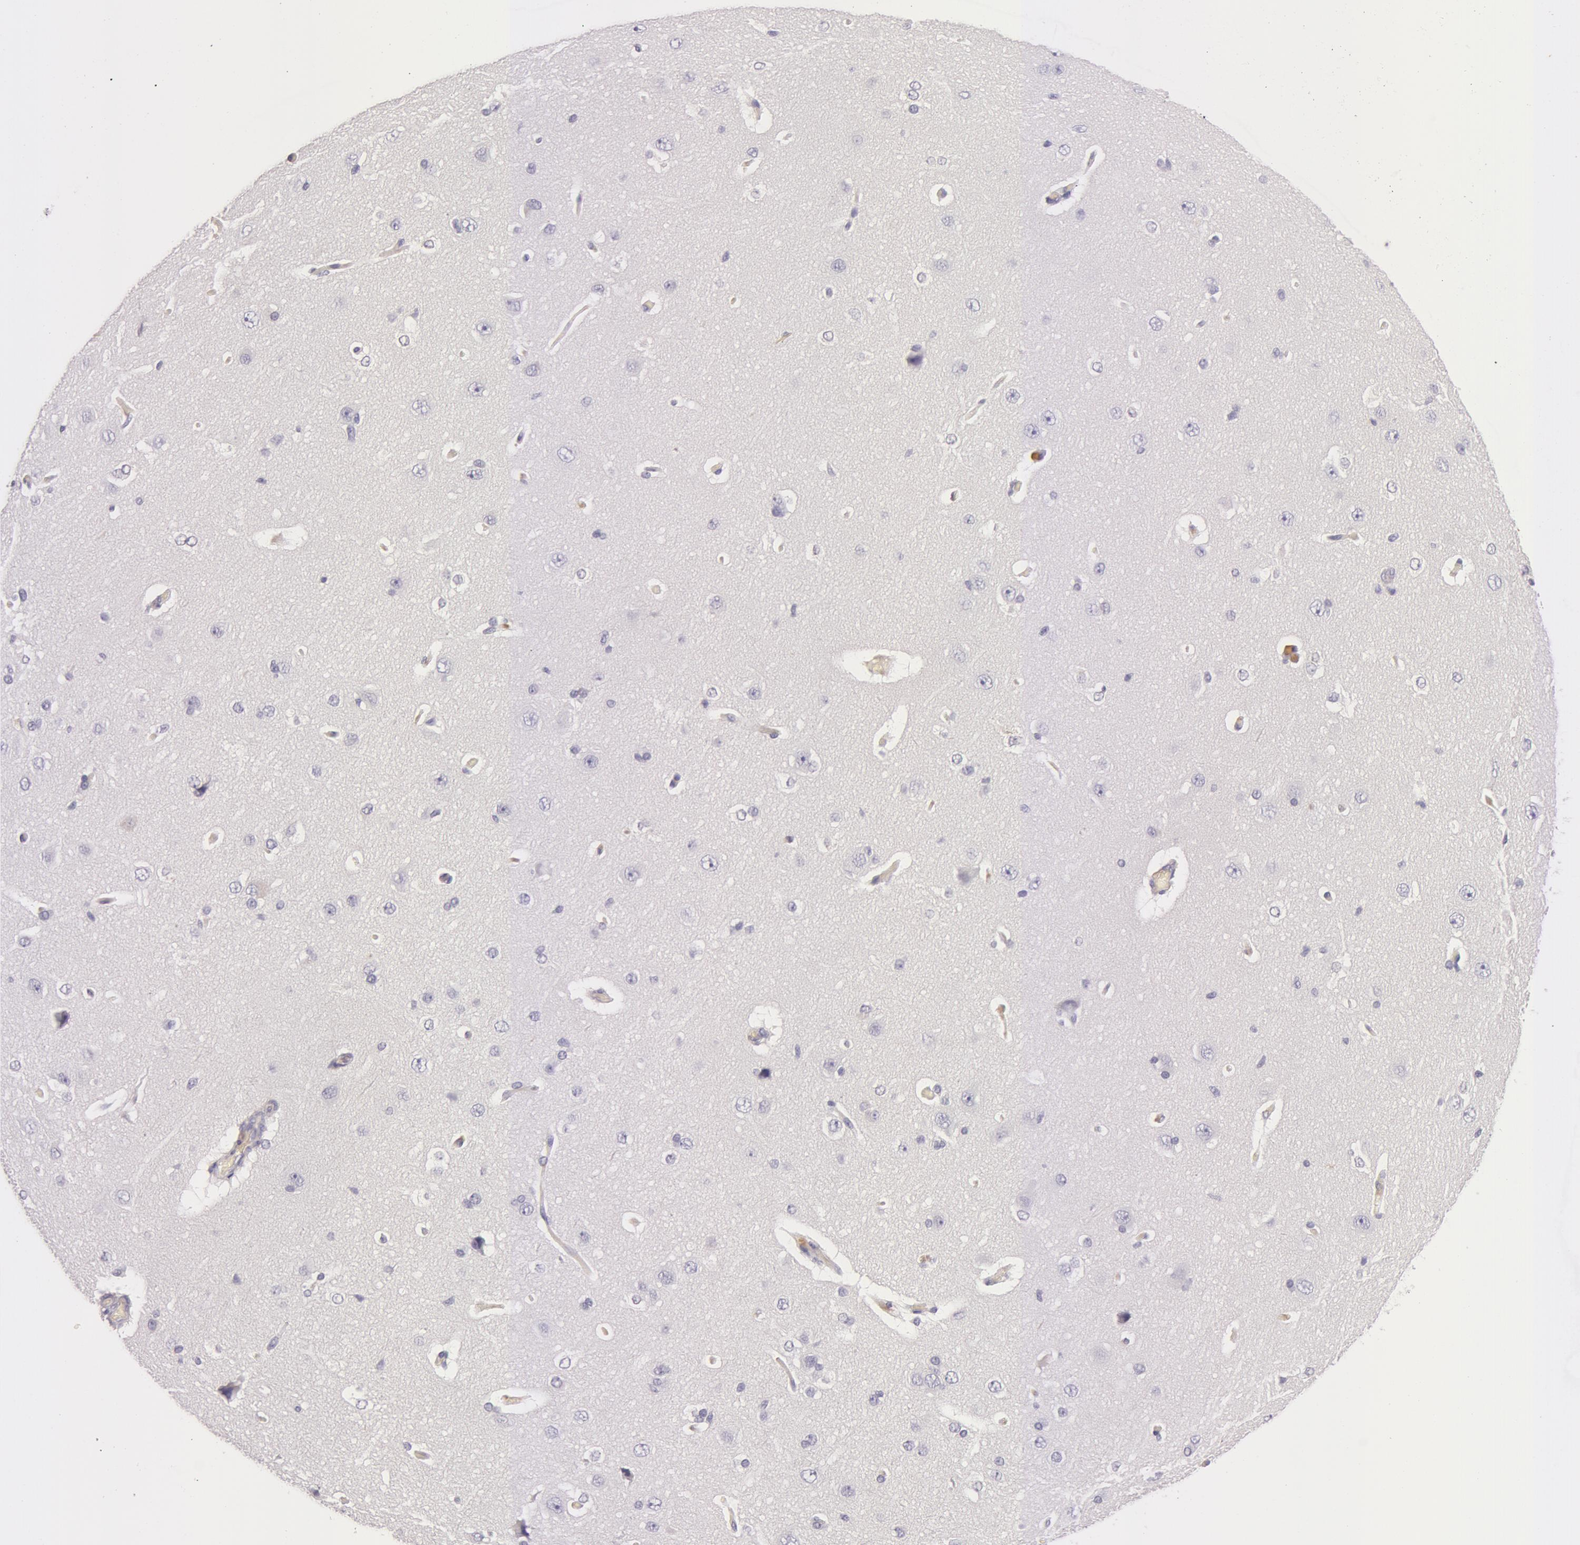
{"staining": {"intensity": "moderate", "quantity": "<25%", "location": "cytoplasmic/membranous"}, "tissue": "cerebral cortex", "cell_type": "Endothelial cells", "image_type": "normal", "snomed": [{"axis": "morphology", "description": "Normal tissue, NOS"}, {"axis": "topography", "description": "Cerebral cortex"}], "caption": "Human cerebral cortex stained for a protein (brown) exhibits moderate cytoplasmic/membranous positive positivity in approximately <25% of endothelial cells.", "gene": "C4BPA", "patient": {"sex": "female", "age": 45}}